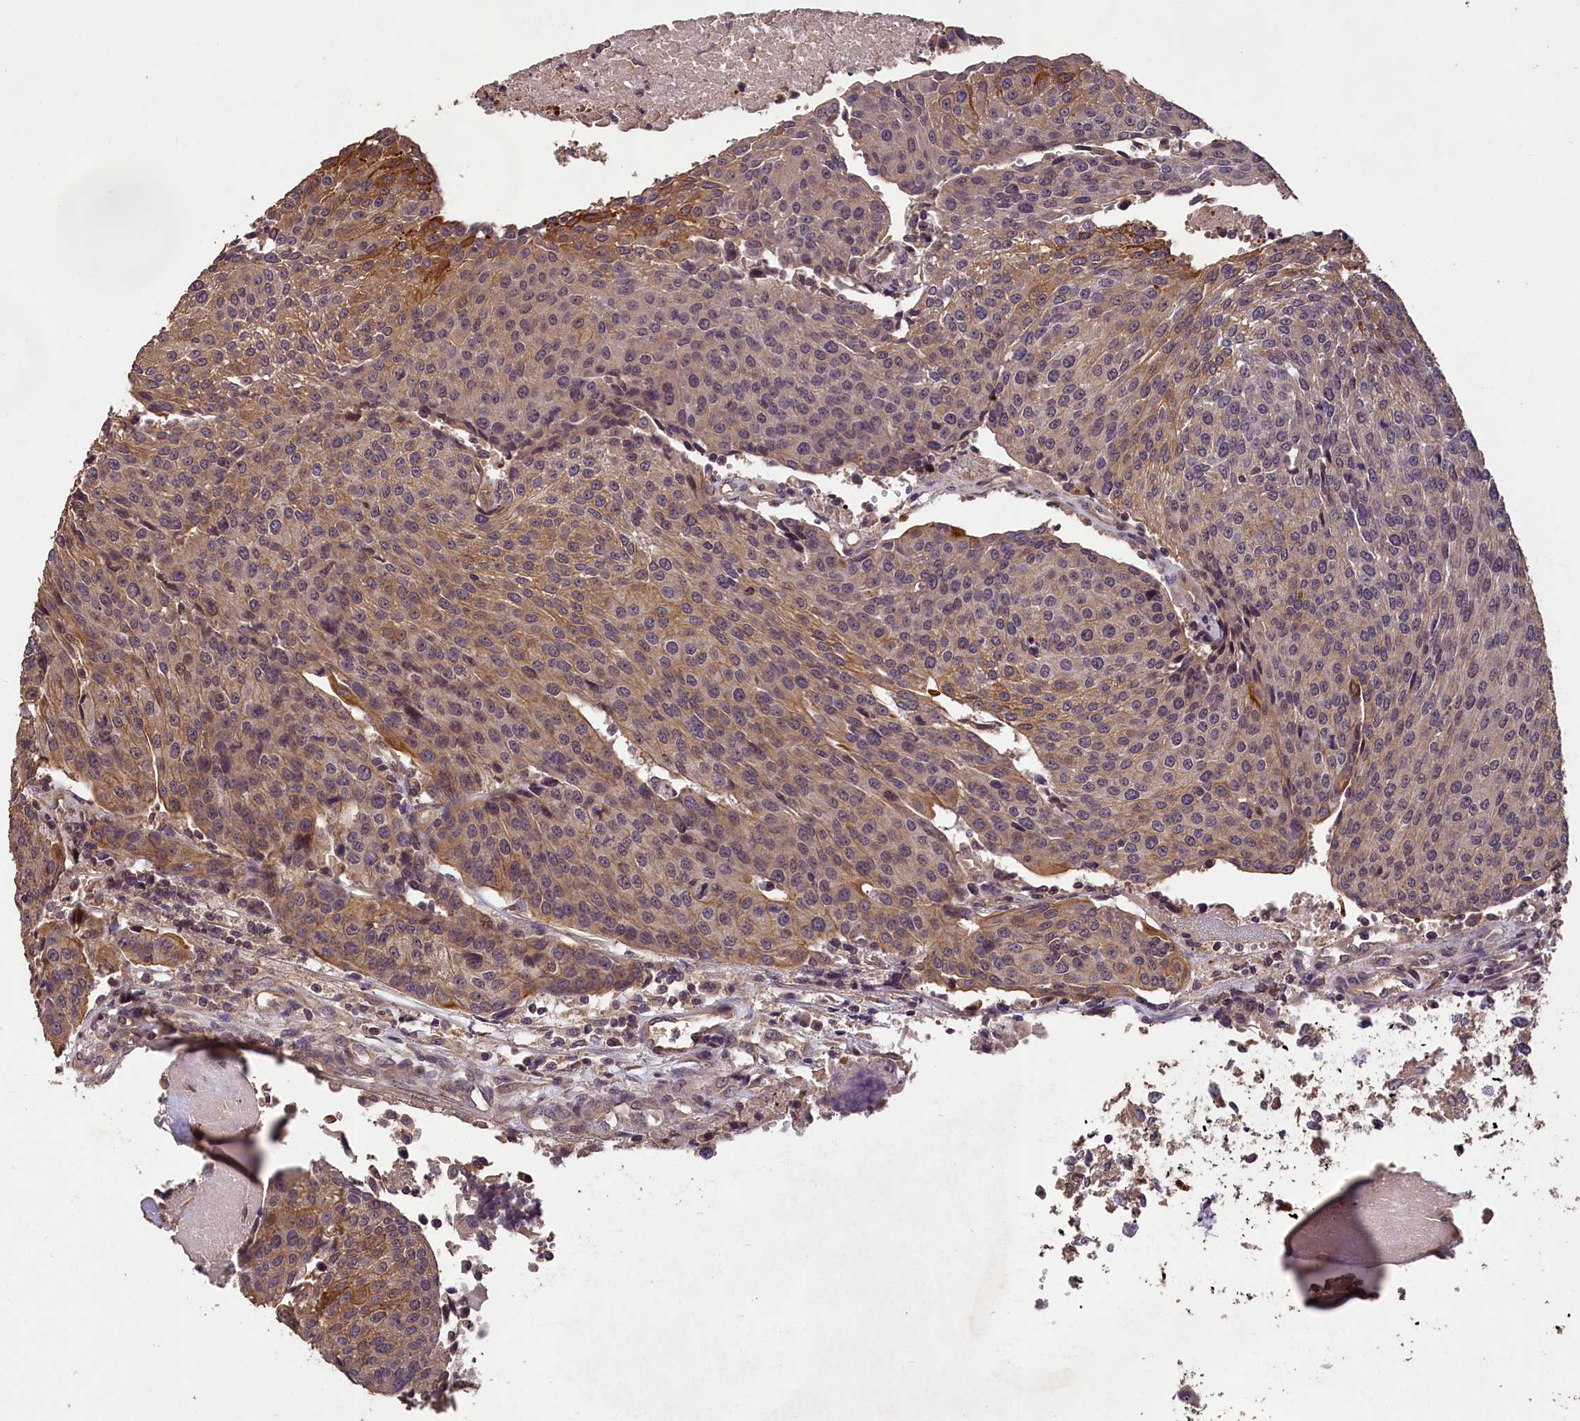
{"staining": {"intensity": "moderate", "quantity": "25%-75%", "location": "cytoplasmic/membranous"}, "tissue": "urothelial cancer", "cell_type": "Tumor cells", "image_type": "cancer", "snomed": [{"axis": "morphology", "description": "Urothelial carcinoma, High grade"}, {"axis": "topography", "description": "Urinary bladder"}], "caption": "High-grade urothelial carcinoma stained with DAB (3,3'-diaminobenzidine) IHC displays medium levels of moderate cytoplasmic/membranous staining in about 25%-75% of tumor cells. The protein of interest is shown in brown color, while the nuclei are stained blue.", "gene": "CHD9", "patient": {"sex": "female", "age": 85}}